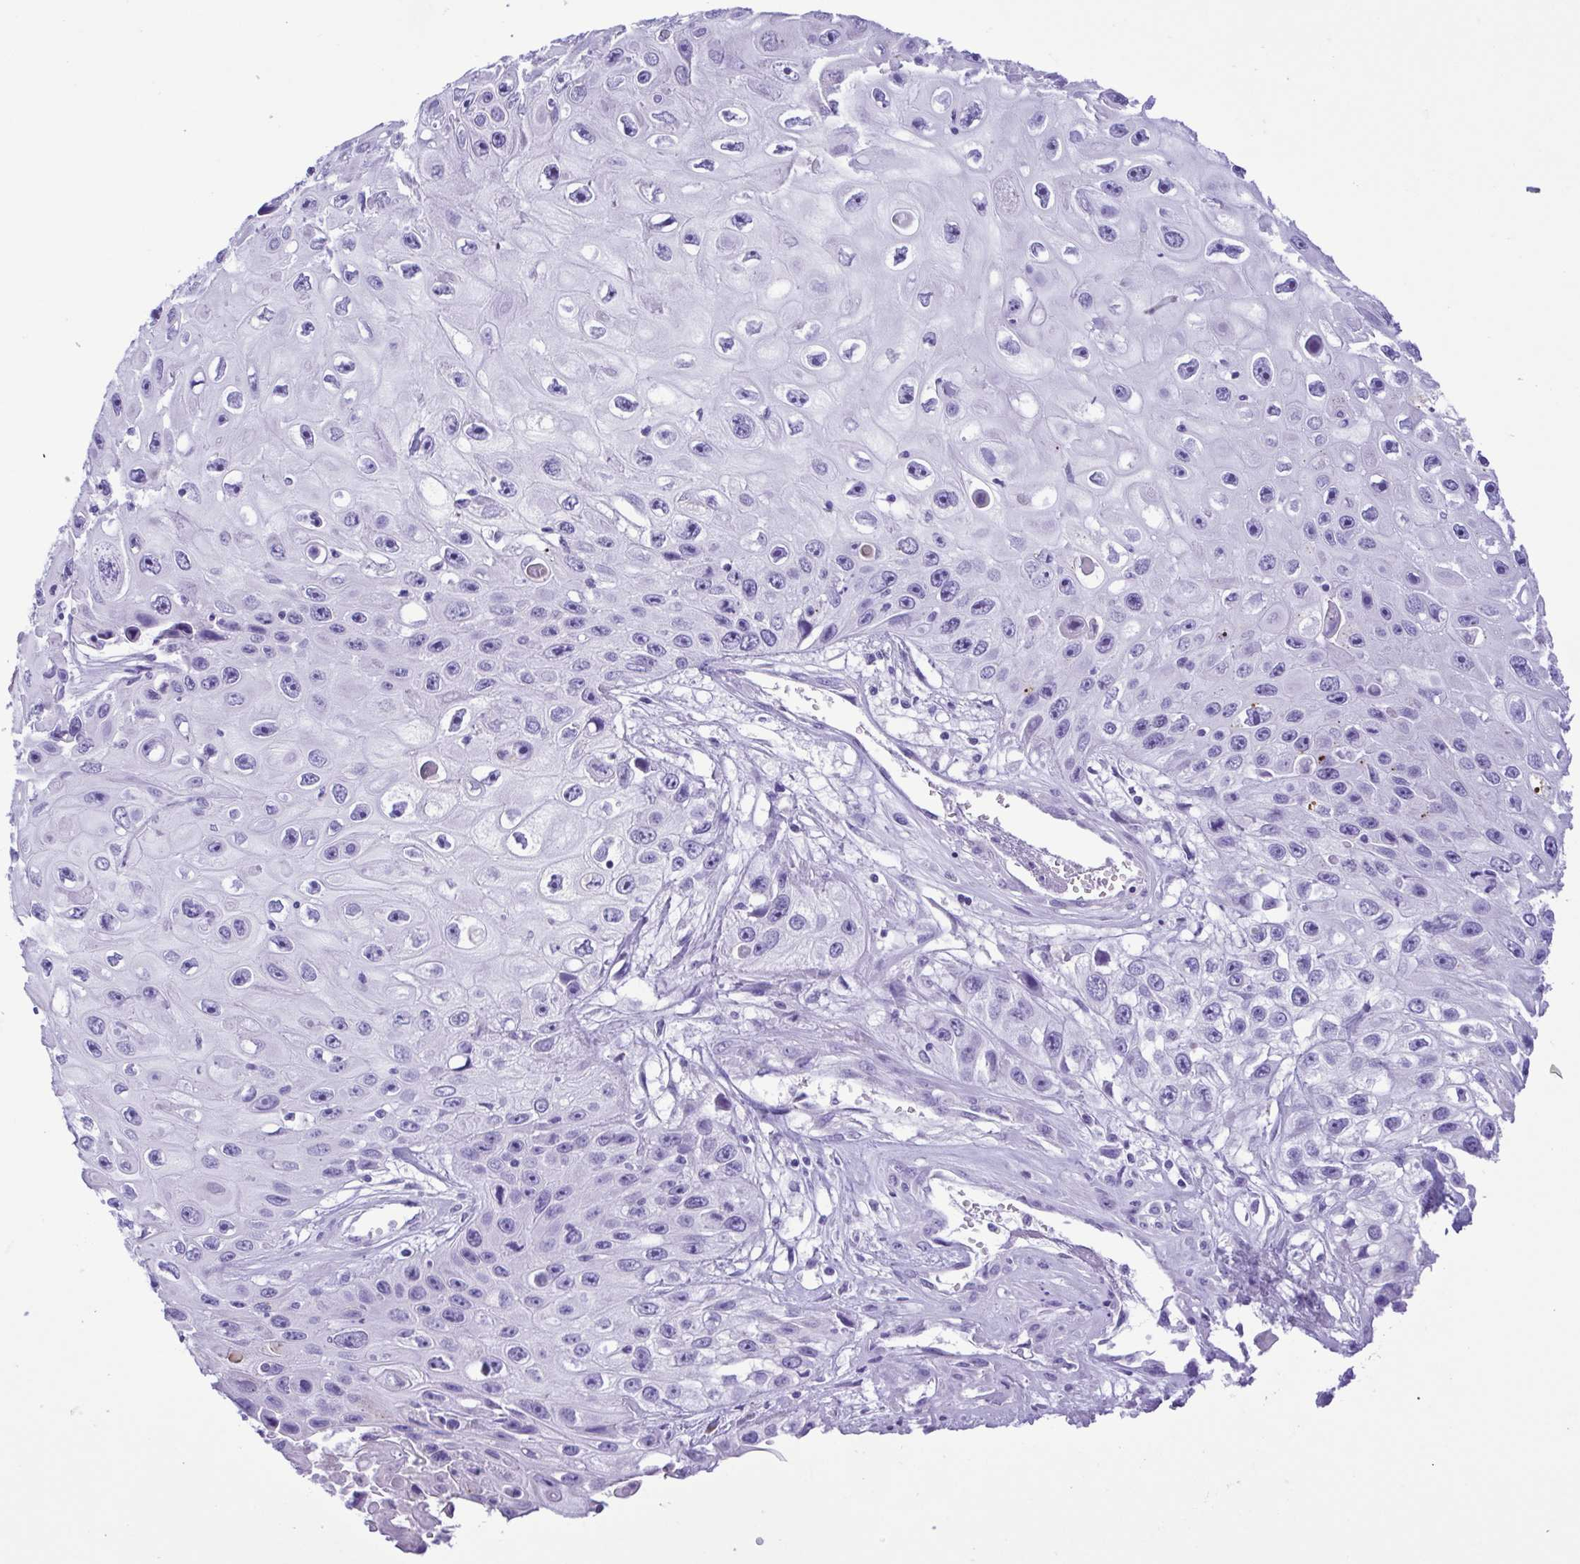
{"staining": {"intensity": "negative", "quantity": "none", "location": "none"}, "tissue": "skin cancer", "cell_type": "Tumor cells", "image_type": "cancer", "snomed": [{"axis": "morphology", "description": "Squamous cell carcinoma, NOS"}, {"axis": "topography", "description": "Skin"}], "caption": "A histopathology image of squamous cell carcinoma (skin) stained for a protein exhibits no brown staining in tumor cells.", "gene": "OVGP1", "patient": {"sex": "male", "age": 82}}